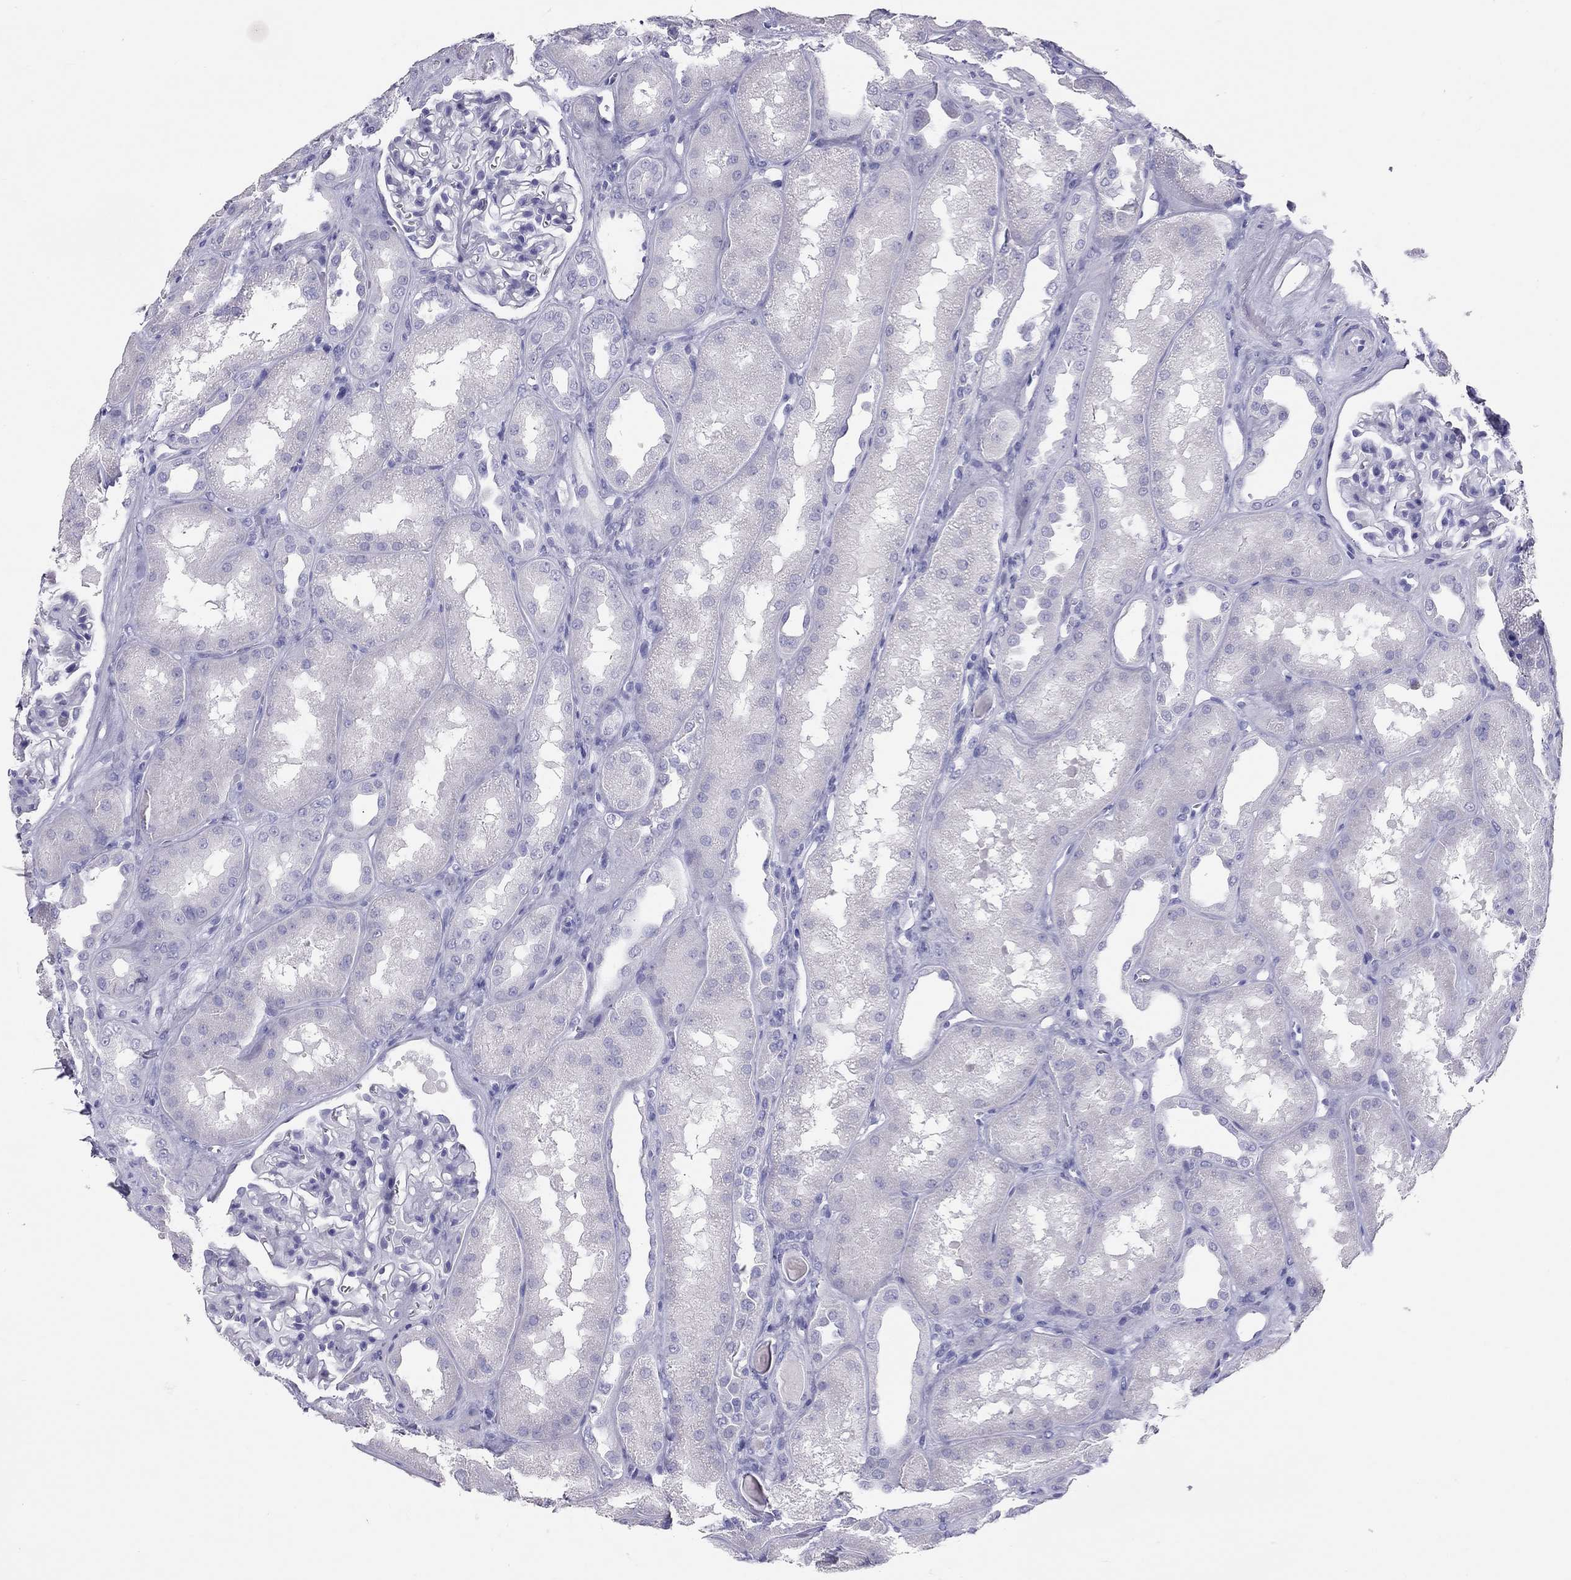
{"staining": {"intensity": "negative", "quantity": "none", "location": "none"}, "tissue": "kidney", "cell_type": "Cells in glomeruli", "image_type": "normal", "snomed": [{"axis": "morphology", "description": "Normal tissue, NOS"}, {"axis": "topography", "description": "Kidney"}], "caption": "An IHC photomicrograph of benign kidney is shown. There is no staining in cells in glomeruli of kidney.", "gene": "PSMB11", "patient": {"sex": "male", "age": 61}}